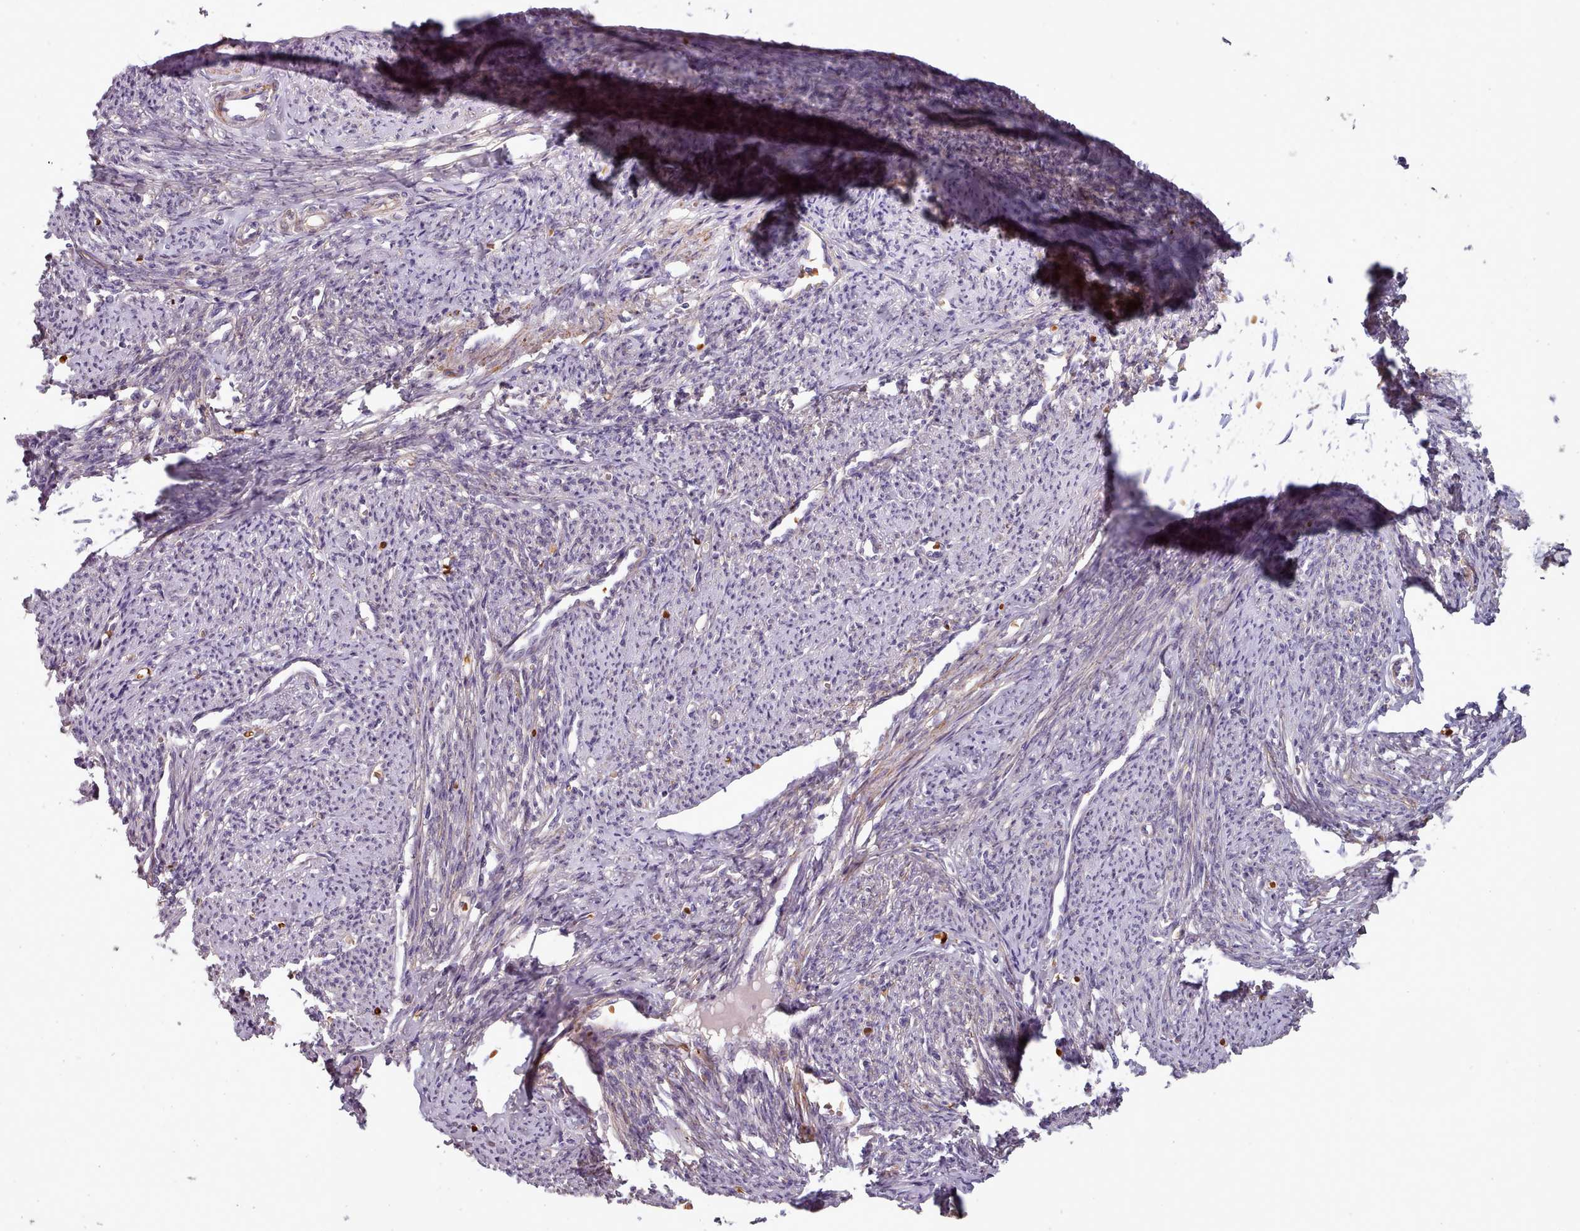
{"staining": {"intensity": "moderate", "quantity": "25%-75%", "location": "cytoplasmic/membranous"}, "tissue": "smooth muscle", "cell_type": "Smooth muscle cells", "image_type": "normal", "snomed": [{"axis": "morphology", "description": "Normal tissue, NOS"}, {"axis": "topography", "description": "Smooth muscle"}, {"axis": "topography", "description": "Uterus"}], "caption": "Immunohistochemical staining of benign human smooth muscle shows 25%-75% levels of moderate cytoplasmic/membranous protein positivity in about 25%-75% of smooth muscle cells.", "gene": "CLNS1A", "patient": {"sex": "female", "age": 59}}